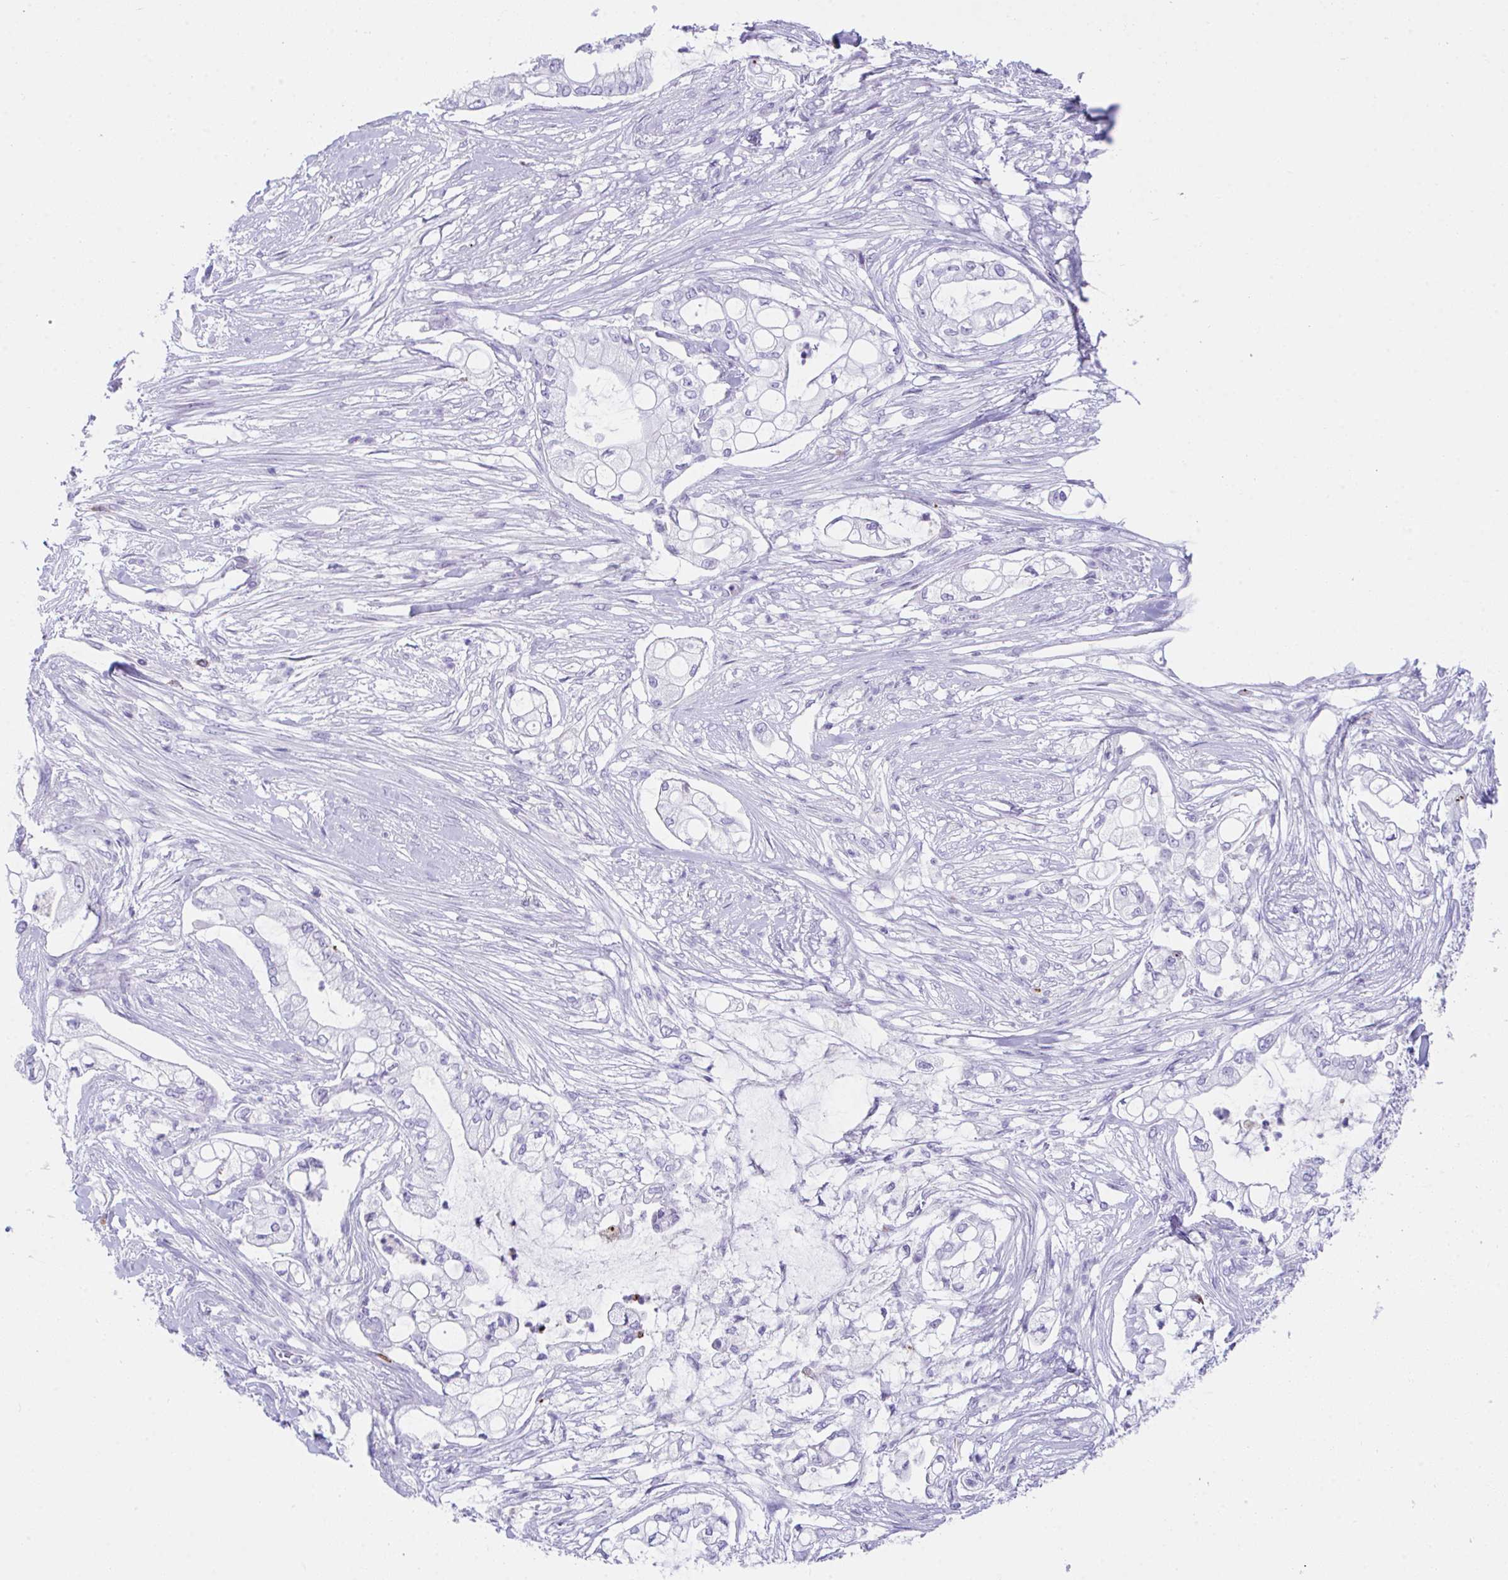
{"staining": {"intensity": "negative", "quantity": "none", "location": "none"}, "tissue": "pancreatic cancer", "cell_type": "Tumor cells", "image_type": "cancer", "snomed": [{"axis": "morphology", "description": "Adenocarcinoma, NOS"}, {"axis": "topography", "description": "Pancreas"}], "caption": "A histopathology image of human pancreatic adenocarcinoma is negative for staining in tumor cells.", "gene": "KMT2E", "patient": {"sex": "female", "age": 69}}